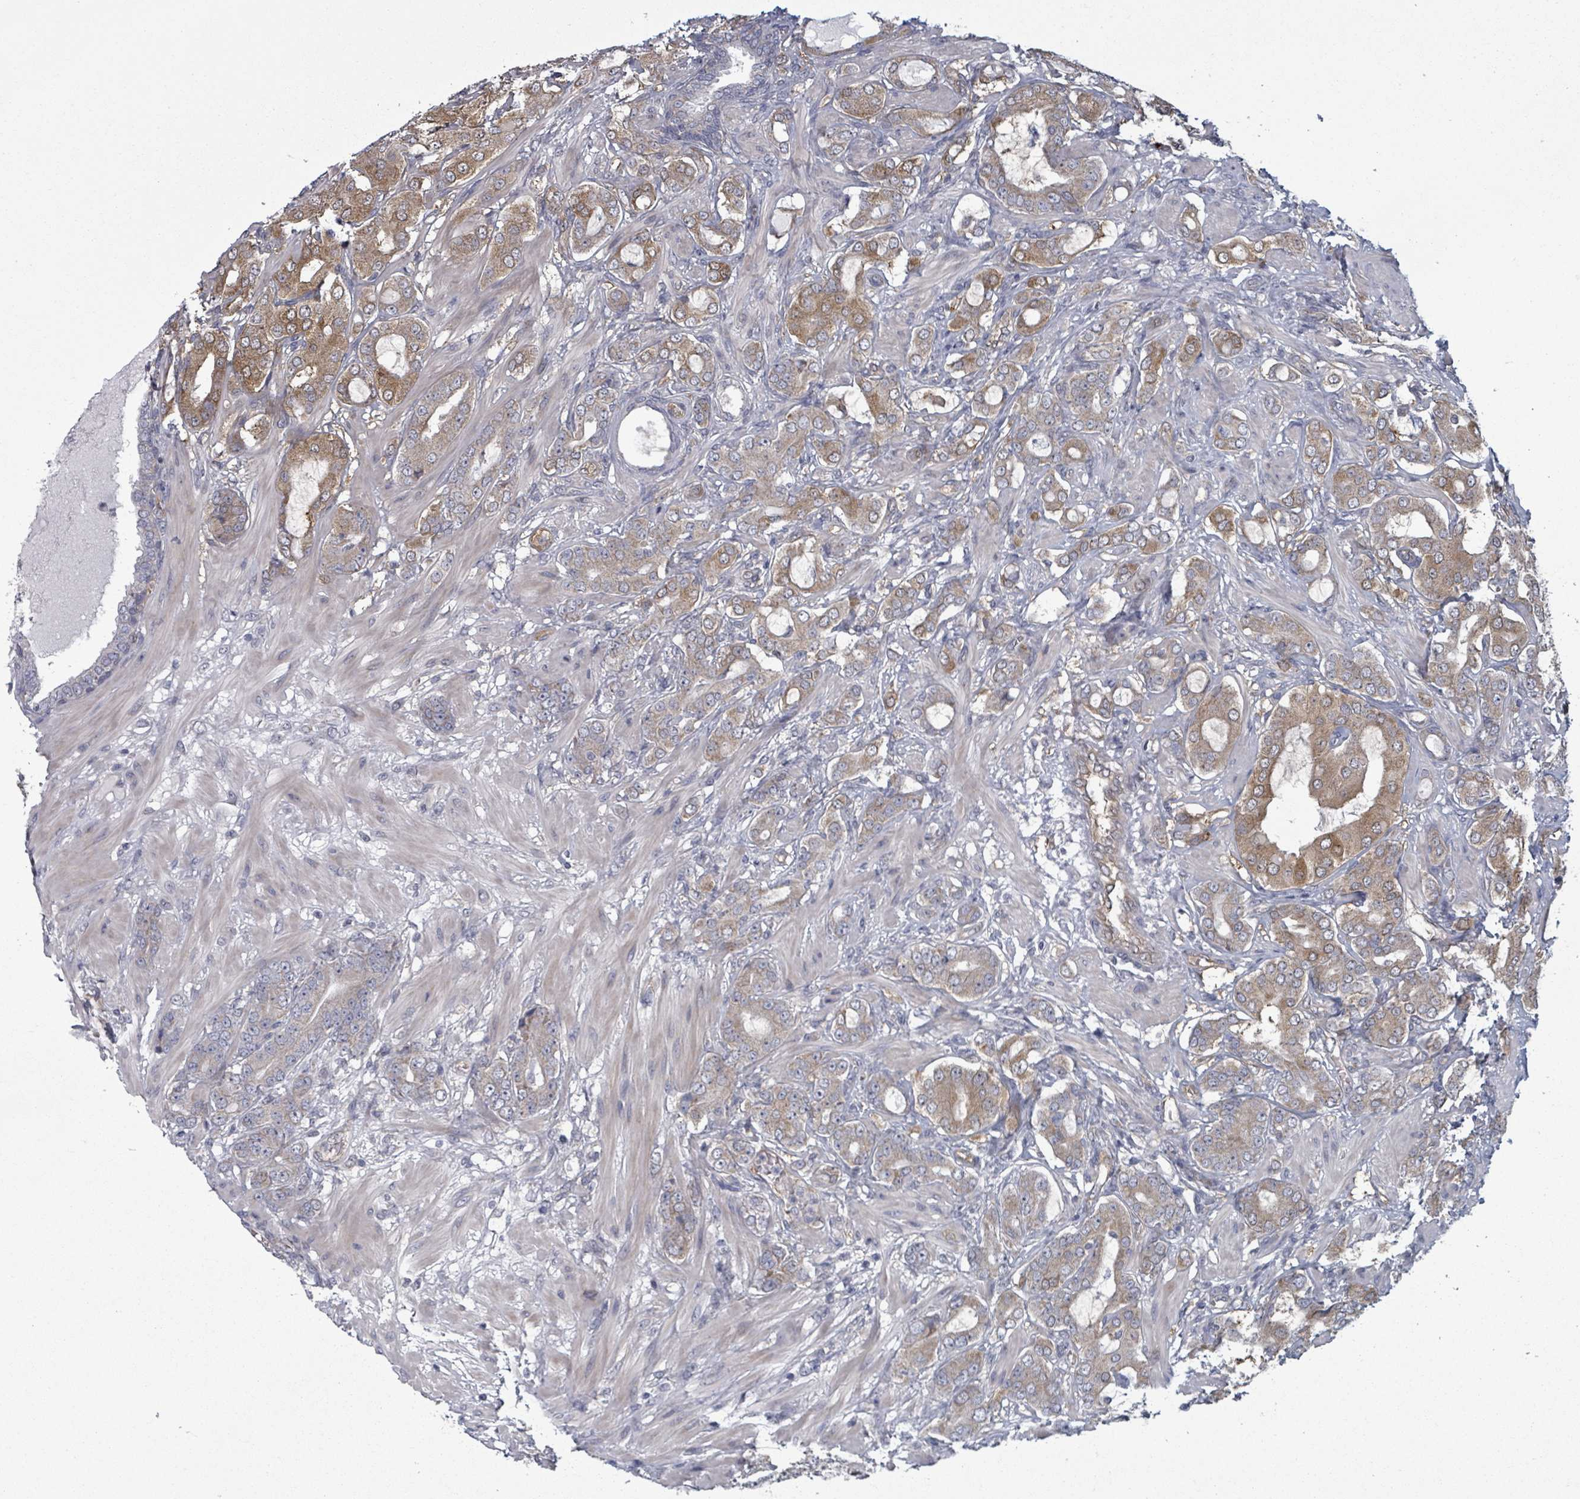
{"staining": {"intensity": "moderate", "quantity": "25%-75%", "location": "cytoplasmic/membranous"}, "tissue": "prostate cancer", "cell_type": "Tumor cells", "image_type": "cancer", "snomed": [{"axis": "morphology", "description": "Adenocarcinoma, Low grade"}, {"axis": "topography", "description": "Prostate"}], "caption": "Immunohistochemistry image of neoplastic tissue: human prostate low-grade adenocarcinoma stained using IHC shows medium levels of moderate protein expression localized specifically in the cytoplasmic/membranous of tumor cells, appearing as a cytoplasmic/membranous brown color.", "gene": "FKBP1A", "patient": {"sex": "male", "age": 57}}